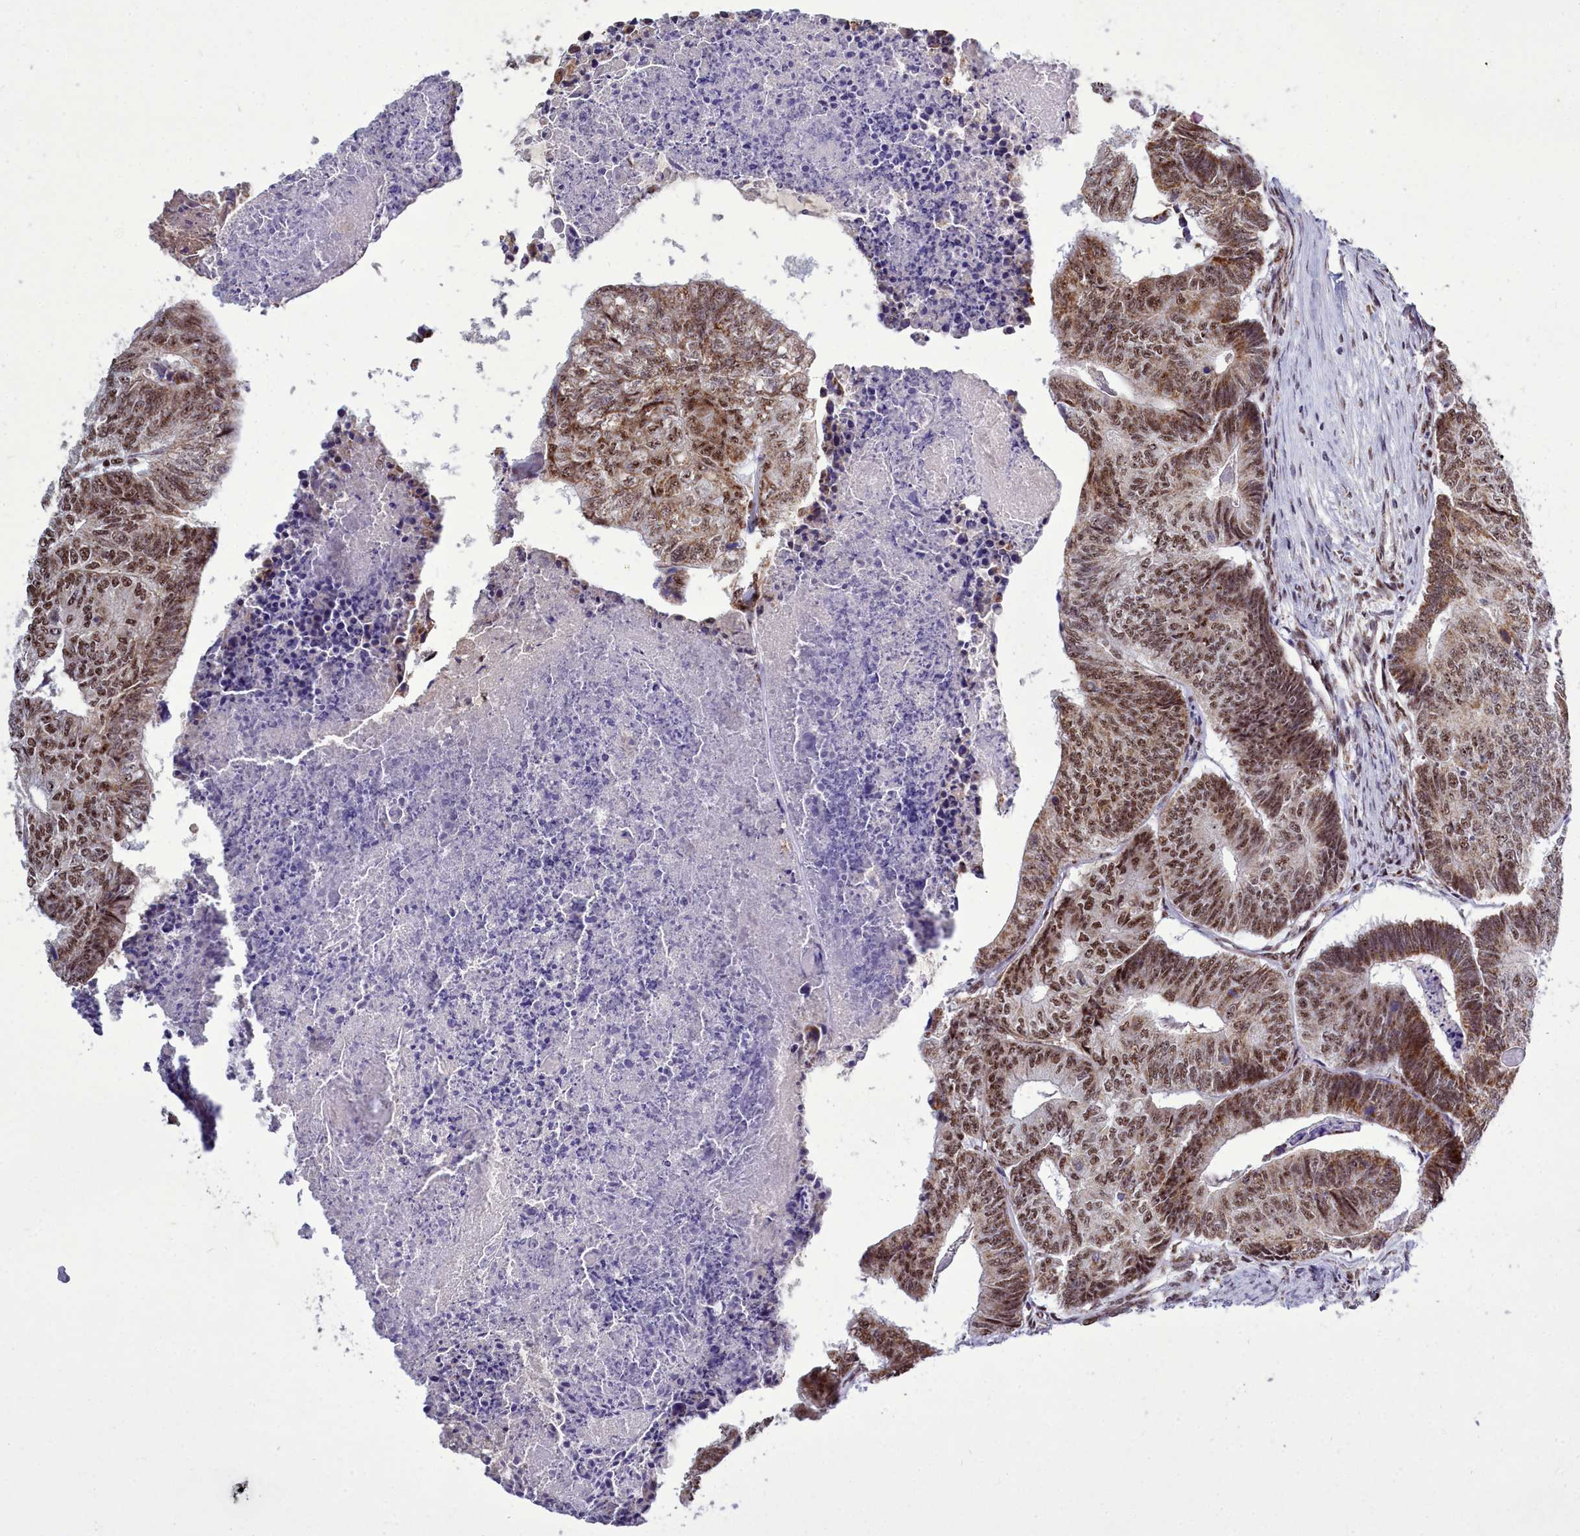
{"staining": {"intensity": "moderate", "quantity": ">75%", "location": "cytoplasmic/membranous,nuclear"}, "tissue": "colorectal cancer", "cell_type": "Tumor cells", "image_type": "cancer", "snomed": [{"axis": "morphology", "description": "Adenocarcinoma, NOS"}, {"axis": "topography", "description": "Colon"}], "caption": "Protein analysis of colorectal cancer tissue reveals moderate cytoplasmic/membranous and nuclear positivity in about >75% of tumor cells.", "gene": "POM121L2", "patient": {"sex": "female", "age": 67}}